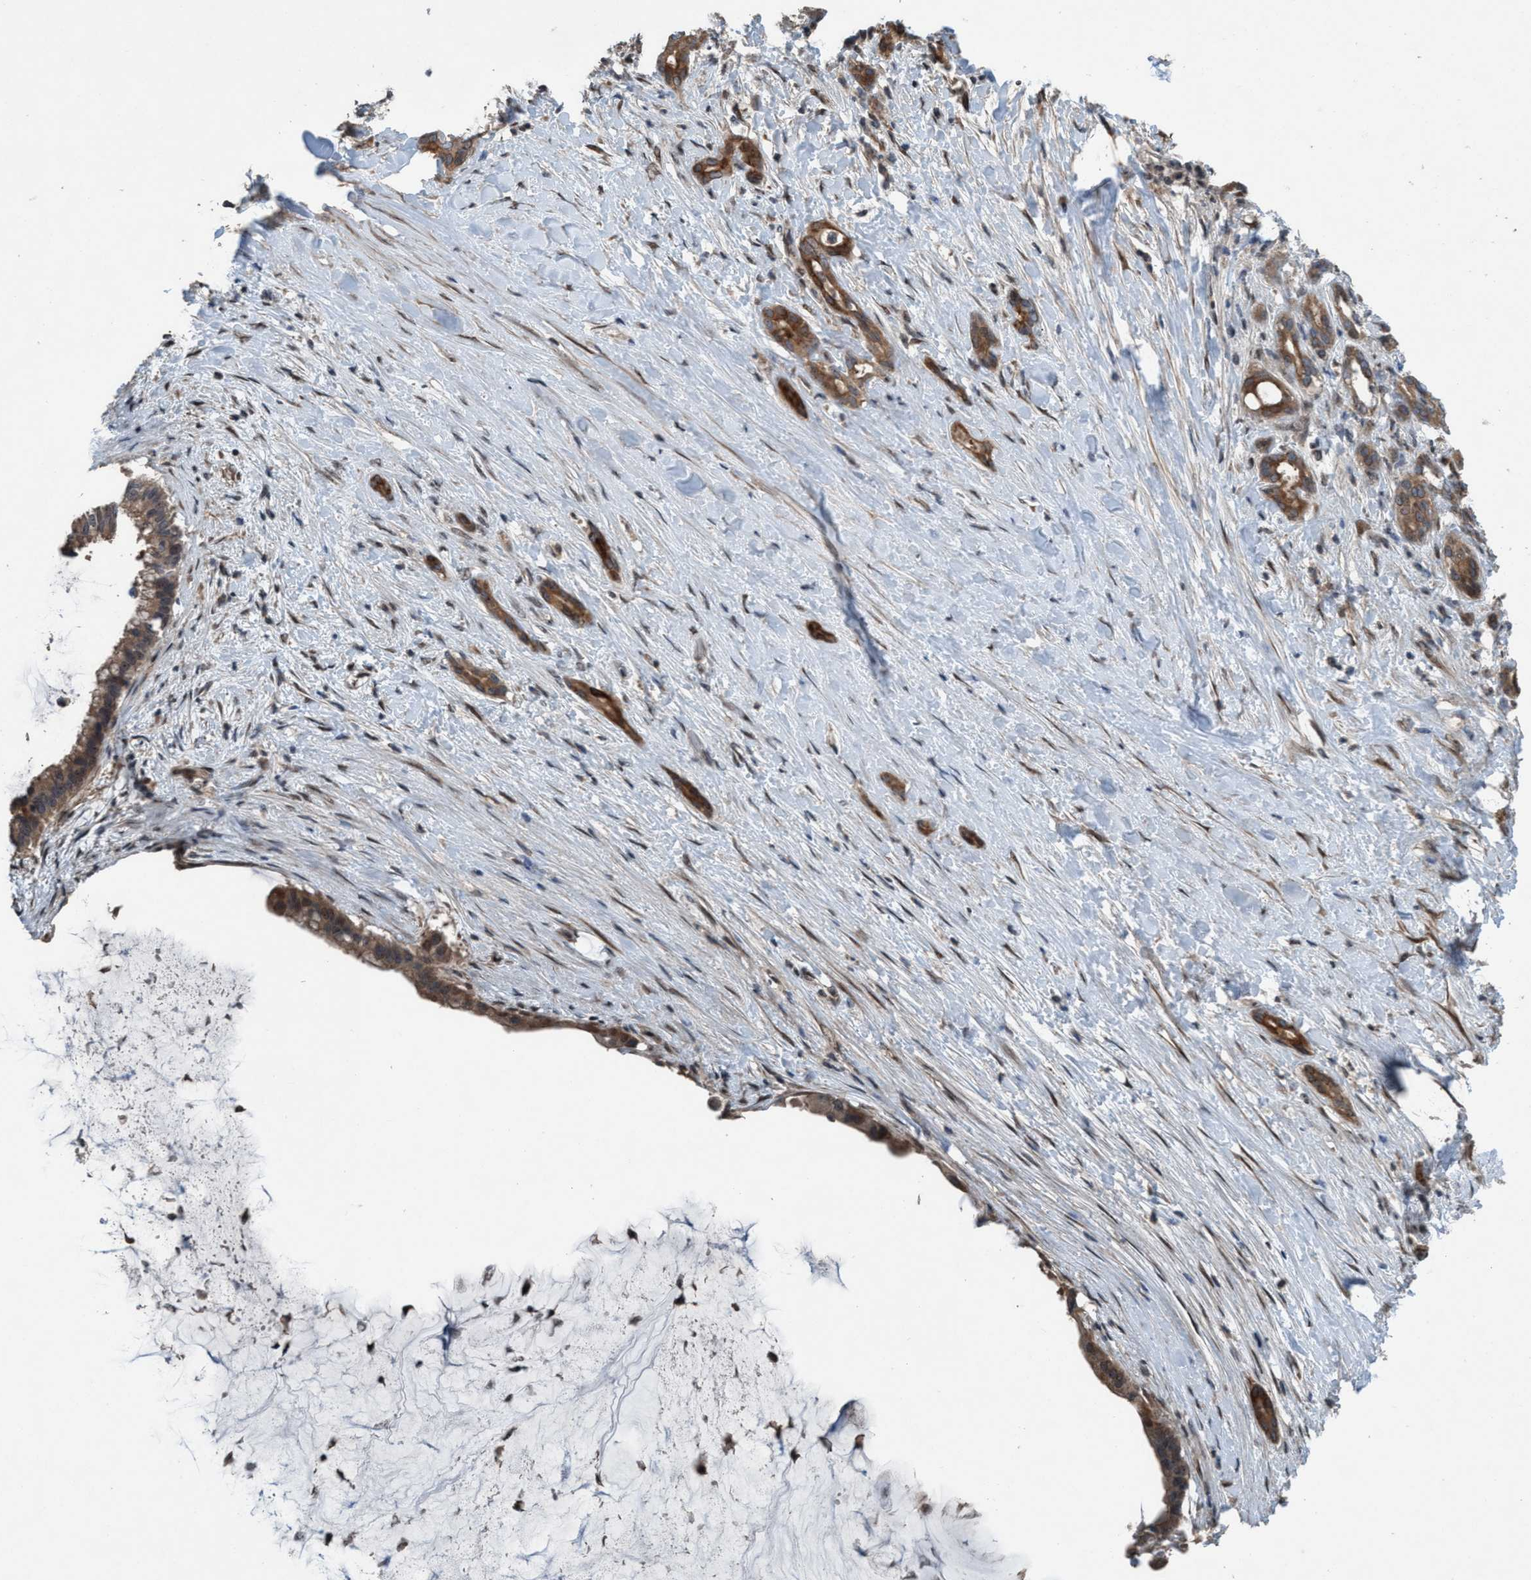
{"staining": {"intensity": "moderate", "quantity": ">75%", "location": "cytoplasmic/membranous"}, "tissue": "pancreatic cancer", "cell_type": "Tumor cells", "image_type": "cancer", "snomed": [{"axis": "morphology", "description": "Adenocarcinoma, NOS"}, {"axis": "topography", "description": "Pancreas"}], "caption": "An immunohistochemistry (IHC) image of tumor tissue is shown. Protein staining in brown shows moderate cytoplasmic/membranous positivity in pancreatic cancer within tumor cells.", "gene": "NISCH", "patient": {"sex": "male", "age": 41}}